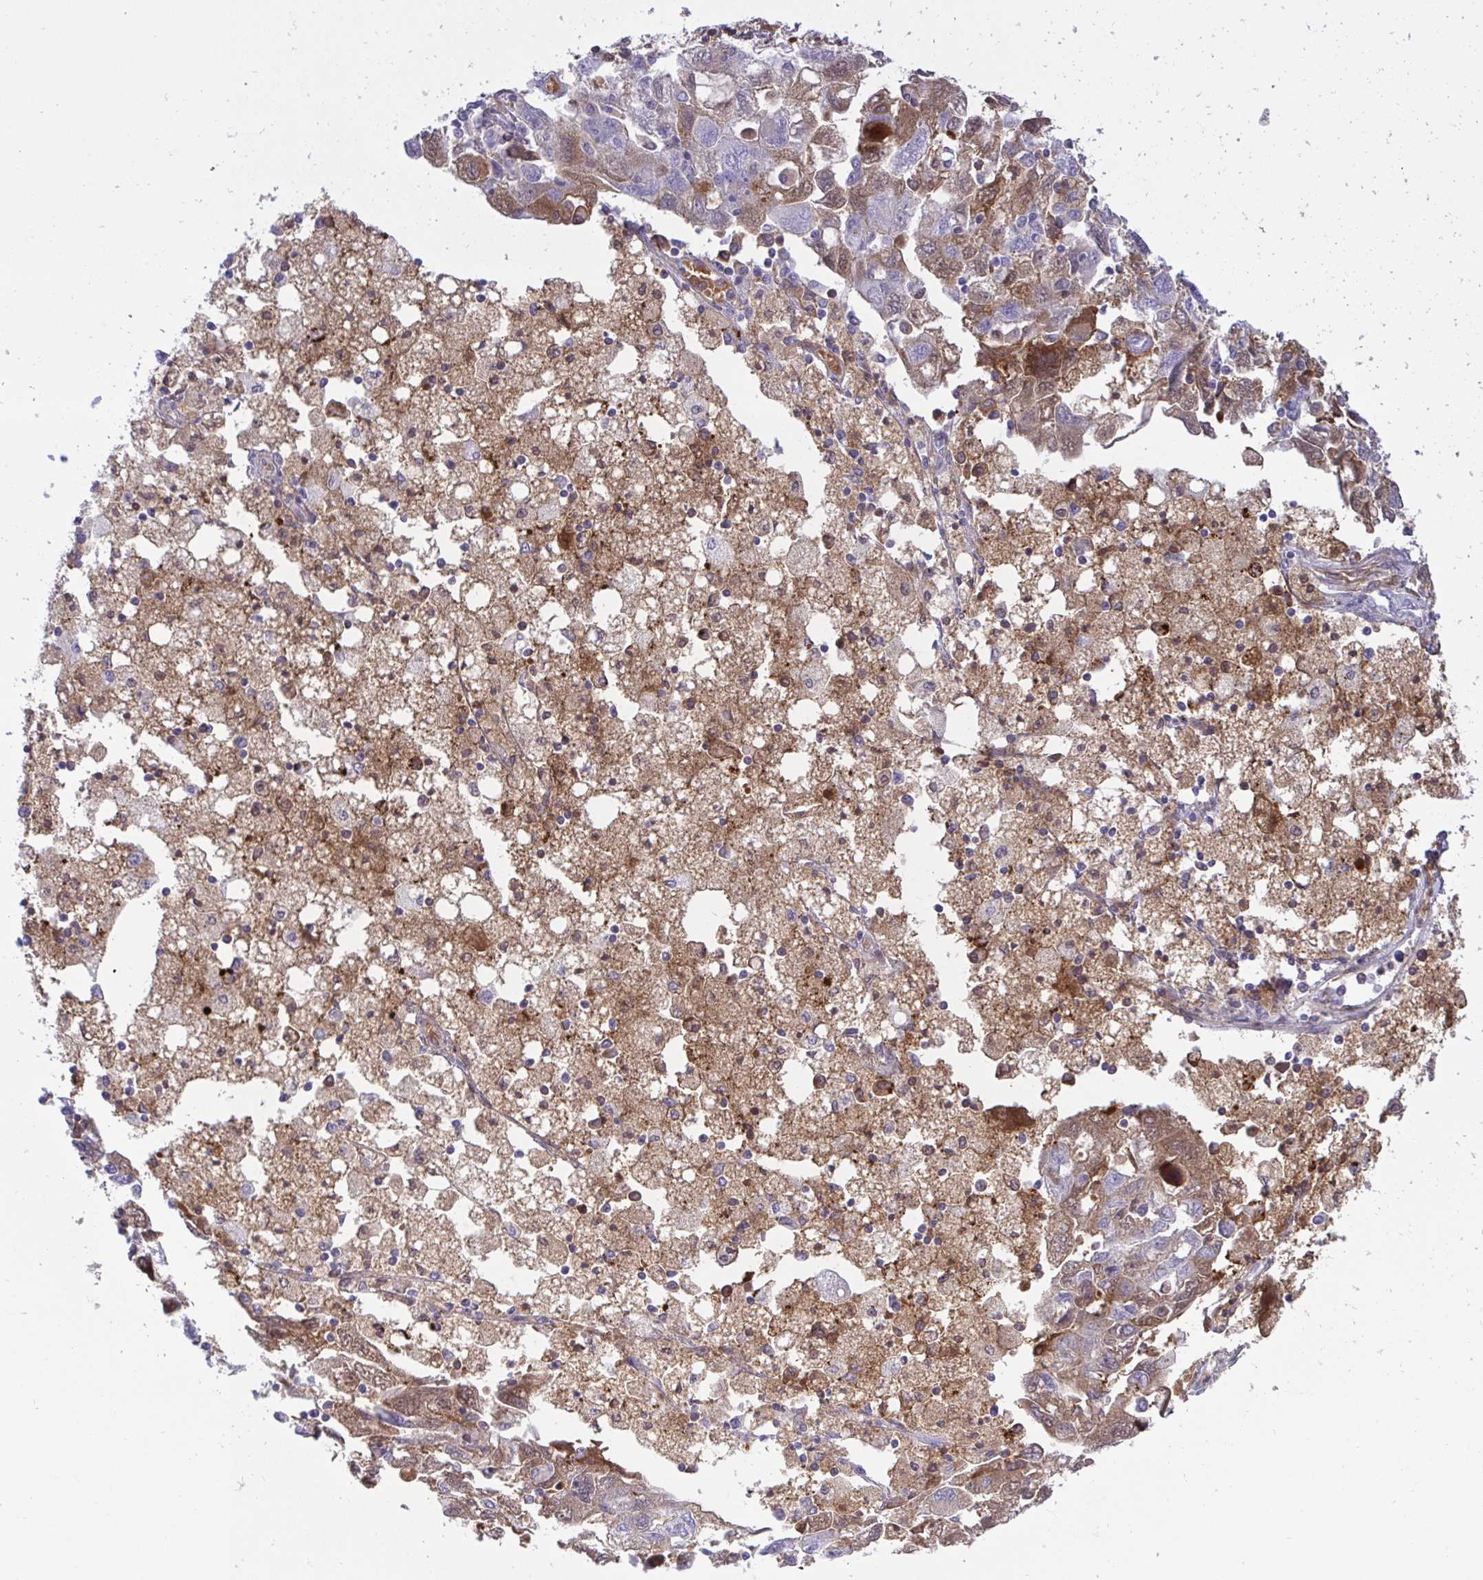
{"staining": {"intensity": "moderate", "quantity": "25%-75%", "location": "cytoplasmic/membranous"}, "tissue": "ovarian cancer", "cell_type": "Tumor cells", "image_type": "cancer", "snomed": [{"axis": "morphology", "description": "Carcinoma, NOS"}, {"axis": "morphology", "description": "Cystadenocarcinoma, serous, NOS"}, {"axis": "topography", "description": "Ovary"}], "caption": "A brown stain shows moderate cytoplasmic/membranous positivity of a protein in human ovarian cancer tumor cells.", "gene": "F2", "patient": {"sex": "female", "age": 69}}